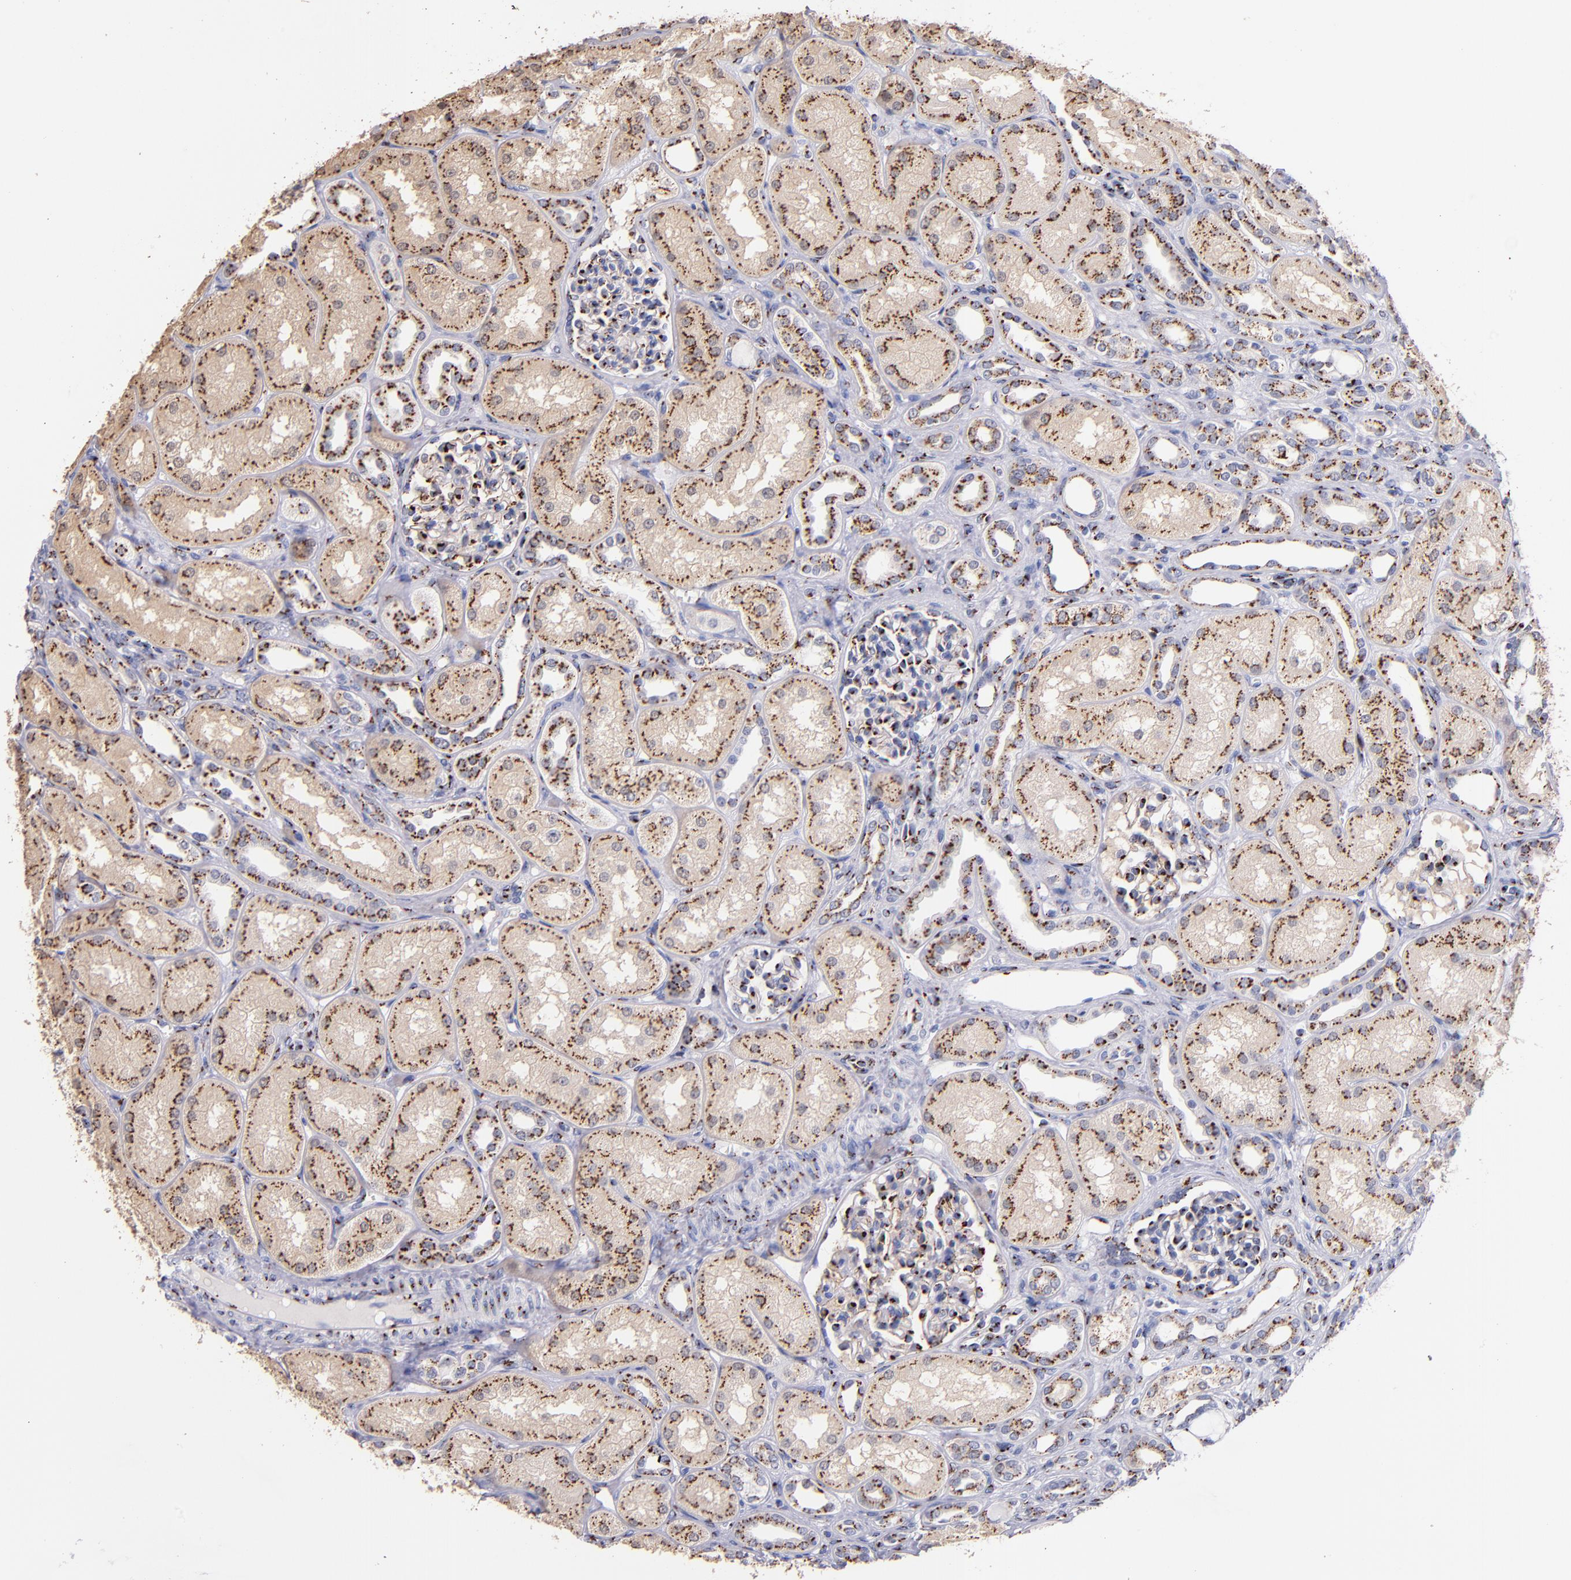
{"staining": {"intensity": "moderate", "quantity": "25%-75%", "location": "cytoplasmic/membranous"}, "tissue": "kidney", "cell_type": "Cells in glomeruli", "image_type": "normal", "snomed": [{"axis": "morphology", "description": "Normal tissue, NOS"}, {"axis": "topography", "description": "Kidney"}], "caption": "This image displays immunohistochemistry (IHC) staining of unremarkable kidney, with medium moderate cytoplasmic/membranous expression in approximately 25%-75% of cells in glomeruli.", "gene": "GOLIM4", "patient": {"sex": "male", "age": 7}}